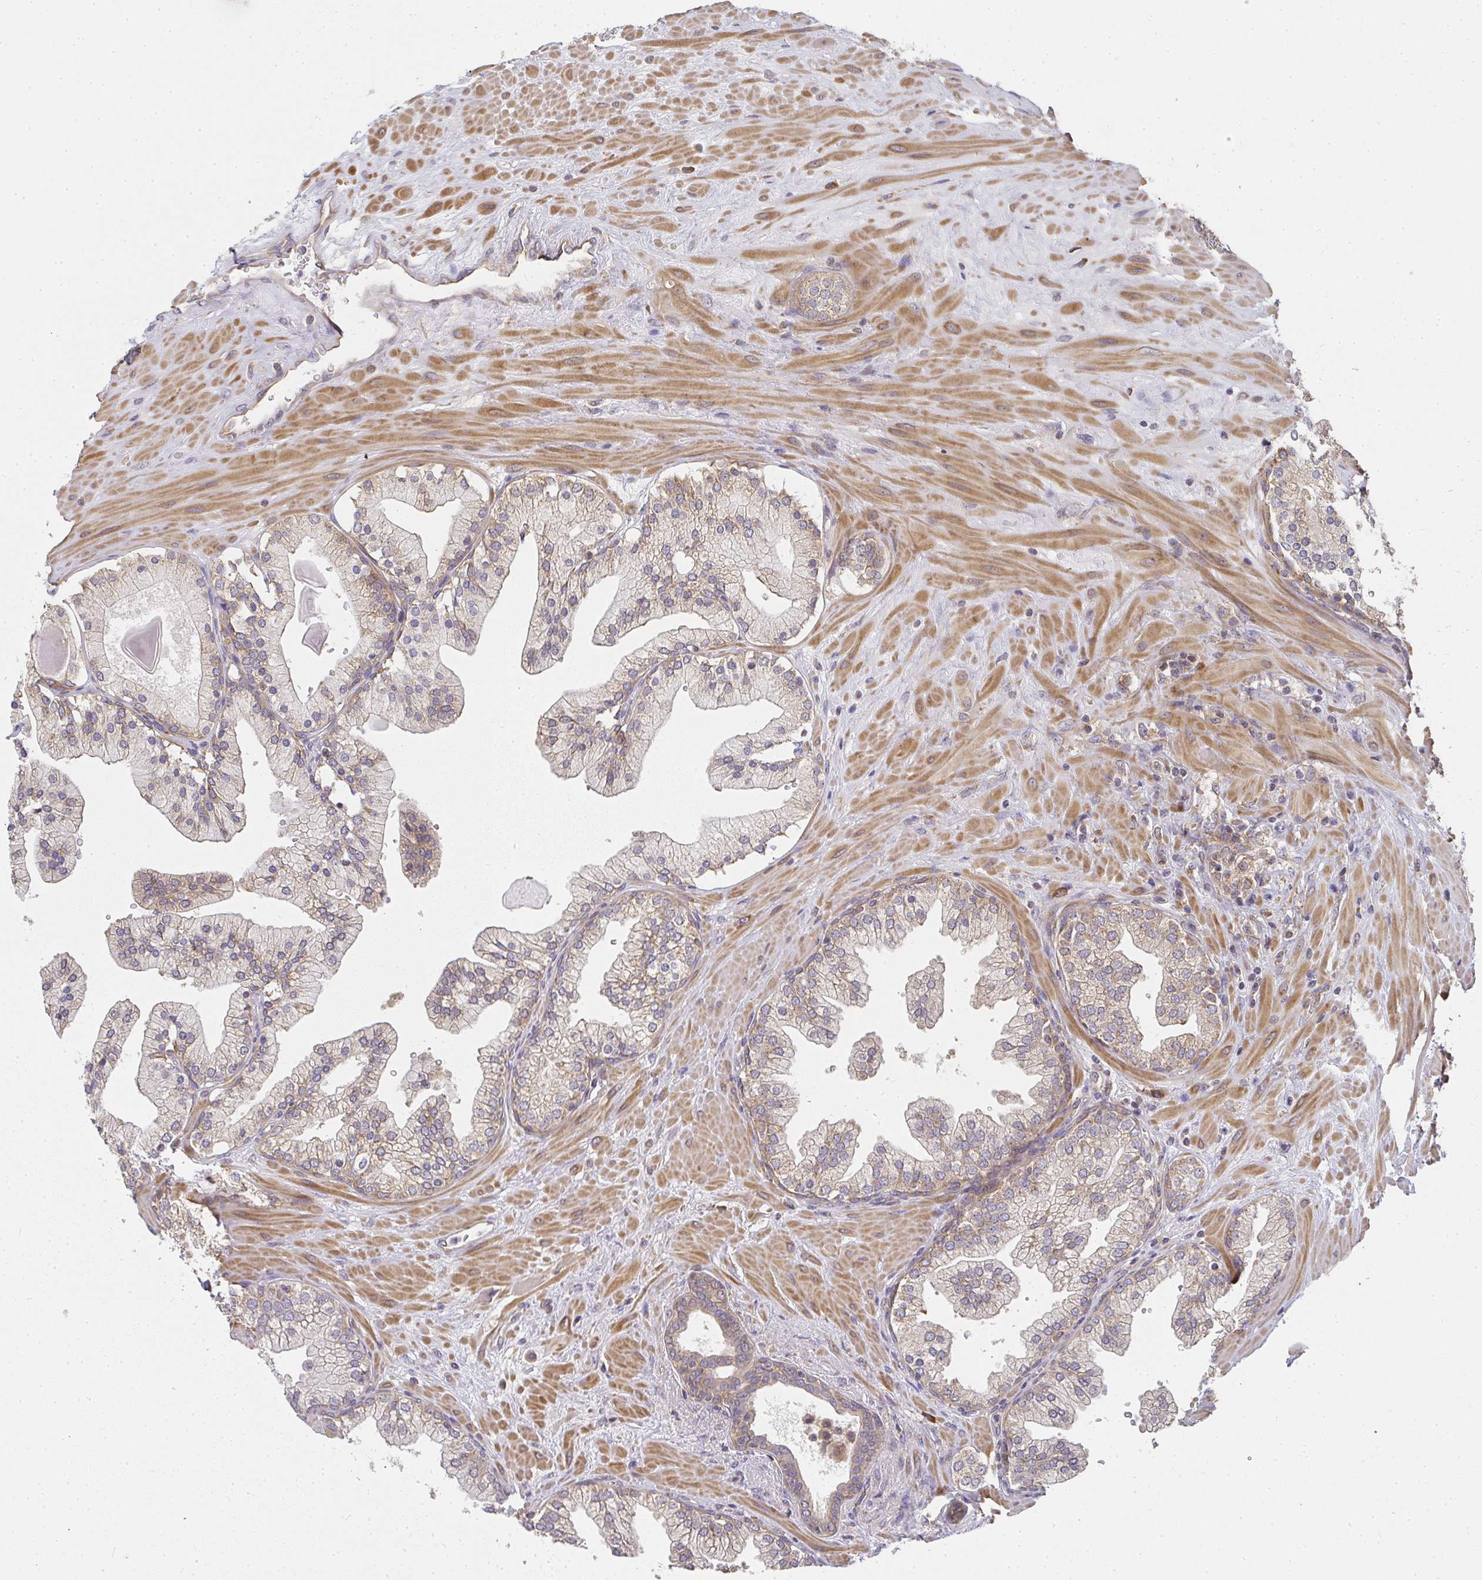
{"staining": {"intensity": "weak", "quantity": ">75%", "location": "cytoplasmic/membranous"}, "tissue": "prostate", "cell_type": "Glandular cells", "image_type": "normal", "snomed": [{"axis": "morphology", "description": "Normal tissue, NOS"}, {"axis": "topography", "description": "Prostate"}, {"axis": "topography", "description": "Peripheral nerve tissue"}], "caption": "Immunohistochemical staining of normal human prostate displays weak cytoplasmic/membranous protein positivity in approximately >75% of glandular cells. (IHC, brightfield microscopy, high magnification).", "gene": "SLC35B3", "patient": {"sex": "male", "age": 61}}